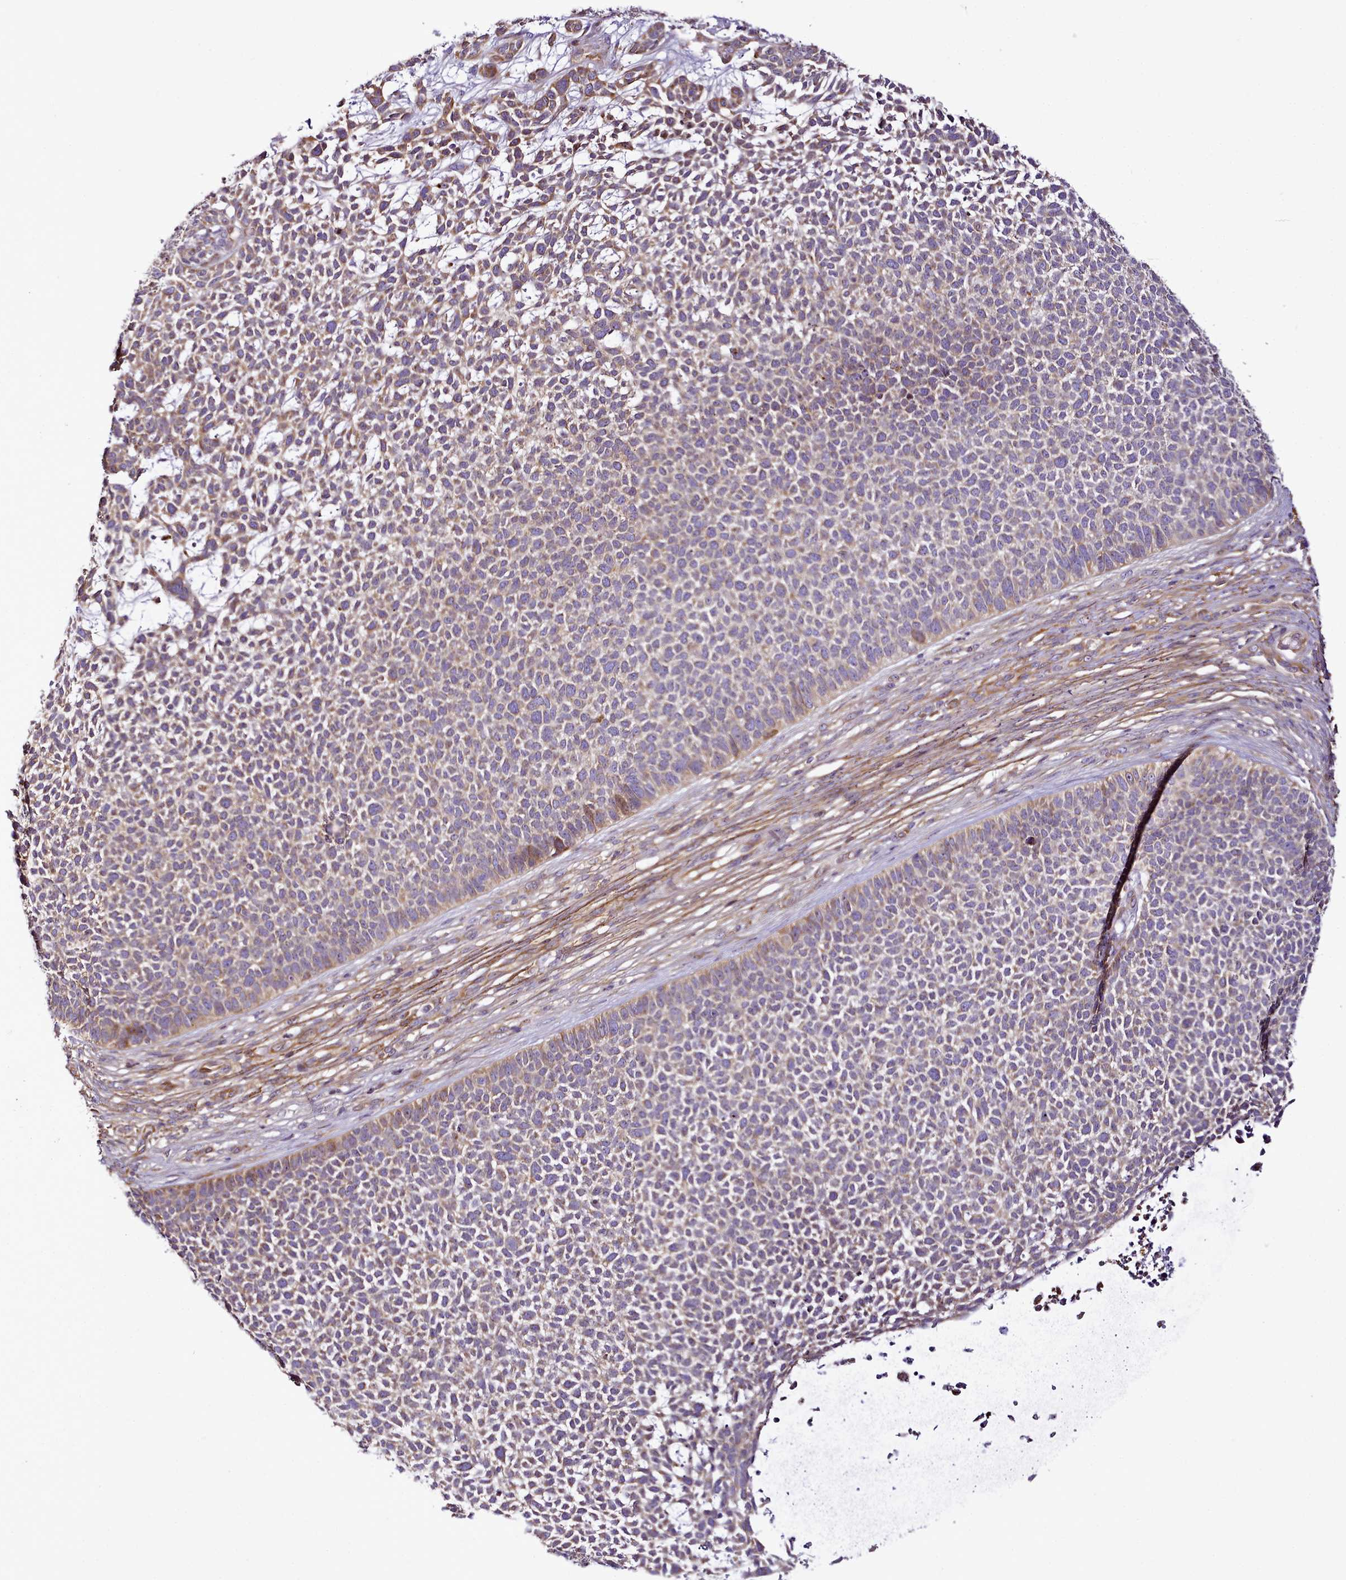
{"staining": {"intensity": "moderate", "quantity": "25%-75%", "location": "cytoplasmic/membranous"}, "tissue": "skin cancer", "cell_type": "Tumor cells", "image_type": "cancer", "snomed": [{"axis": "morphology", "description": "Basal cell carcinoma"}, {"axis": "topography", "description": "Skin"}], "caption": "Skin cancer (basal cell carcinoma) stained for a protein displays moderate cytoplasmic/membranous positivity in tumor cells.", "gene": "NBPF1", "patient": {"sex": "female", "age": 84}}